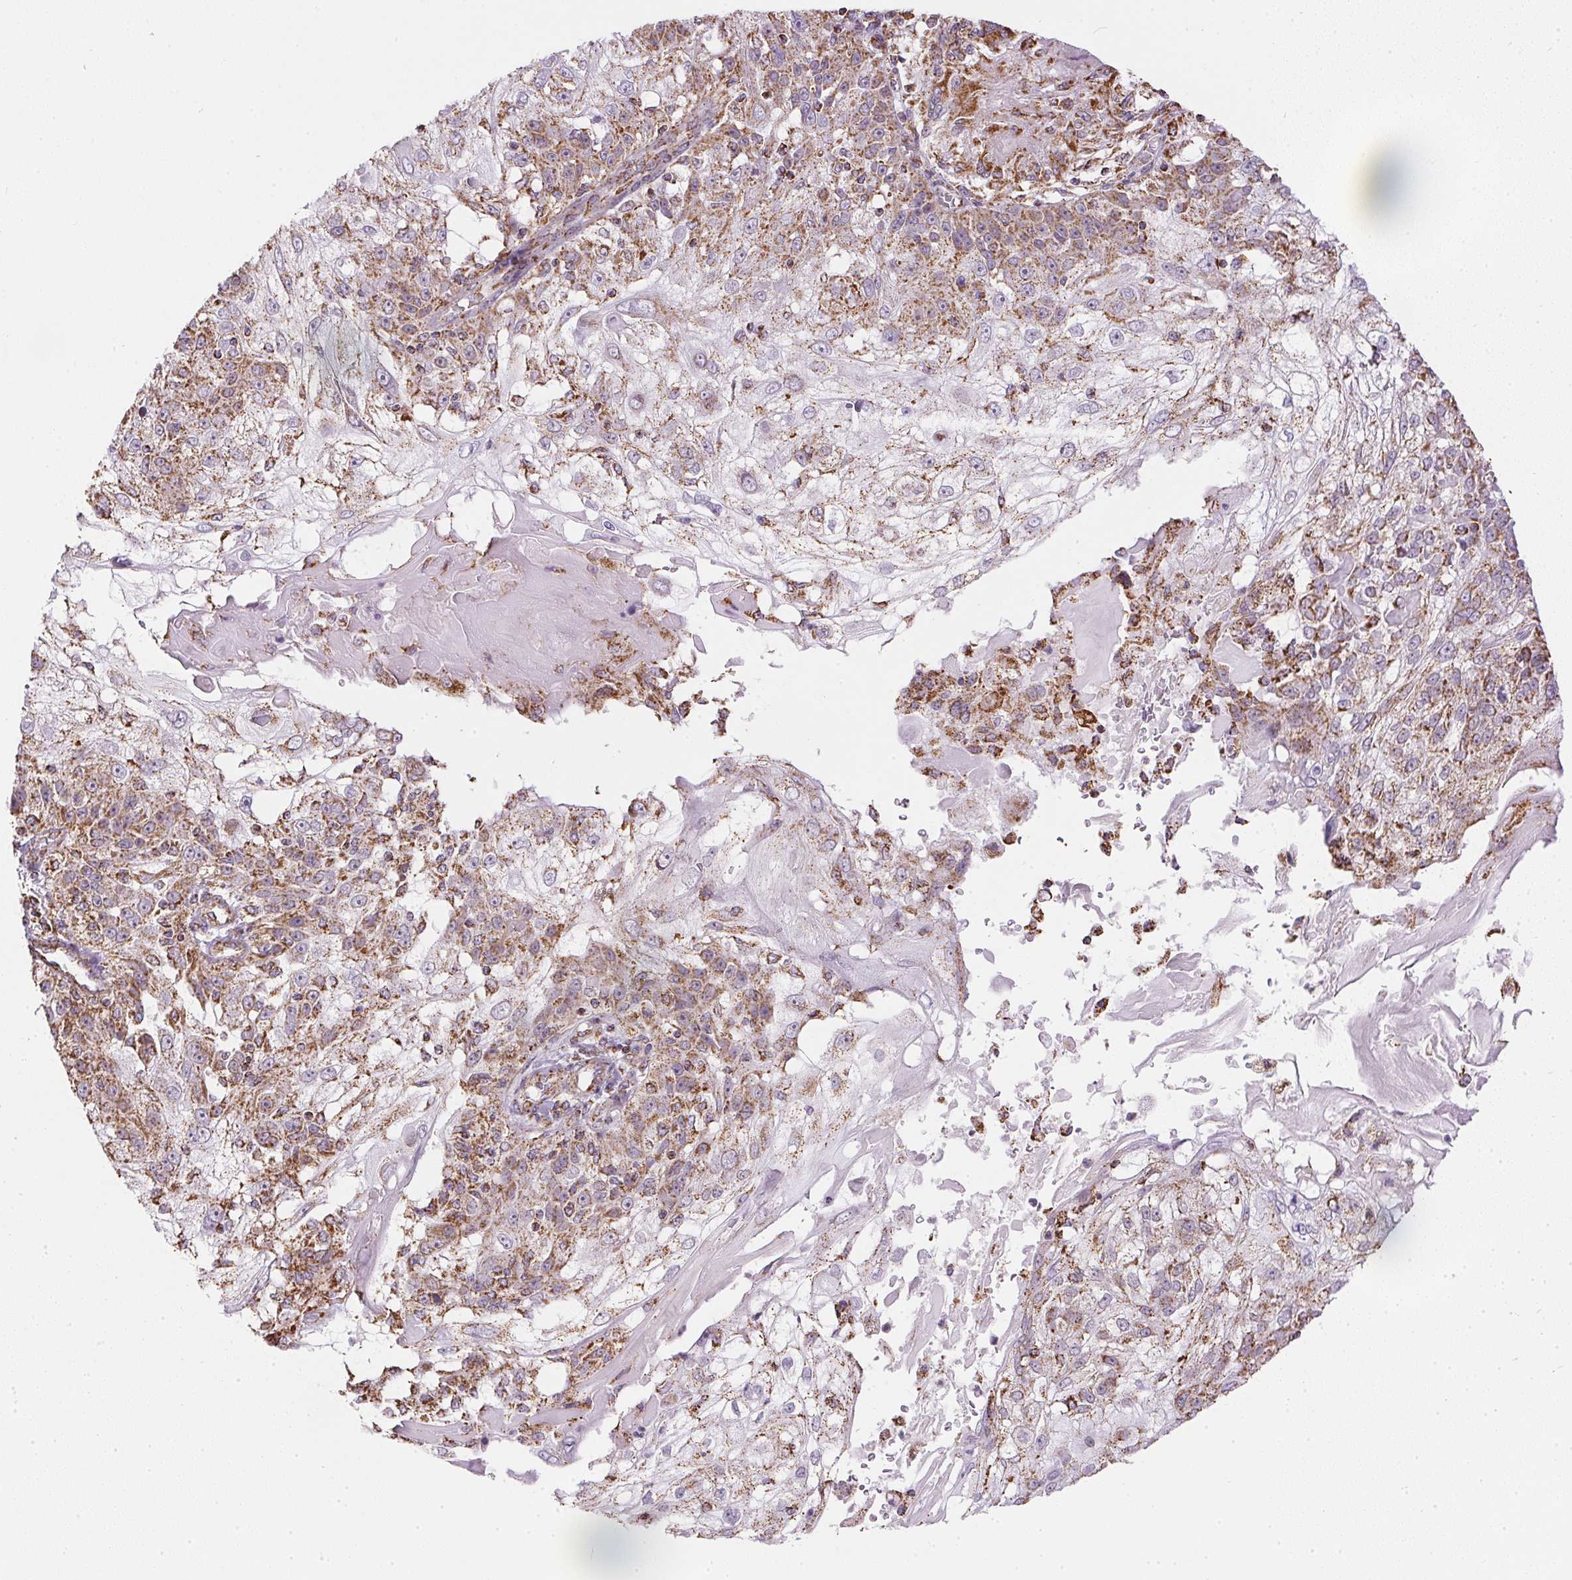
{"staining": {"intensity": "moderate", "quantity": ">75%", "location": "cytoplasmic/membranous"}, "tissue": "skin cancer", "cell_type": "Tumor cells", "image_type": "cancer", "snomed": [{"axis": "morphology", "description": "Normal tissue, NOS"}, {"axis": "morphology", "description": "Squamous cell carcinoma, NOS"}, {"axis": "topography", "description": "Skin"}], "caption": "Immunohistochemistry (IHC) of human squamous cell carcinoma (skin) exhibits medium levels of moderate cytoplasmic/membranous staining in about >75% of tumor cells.", "gene": "MAPK11", "patient": {"sex": "female", "age": 83}}